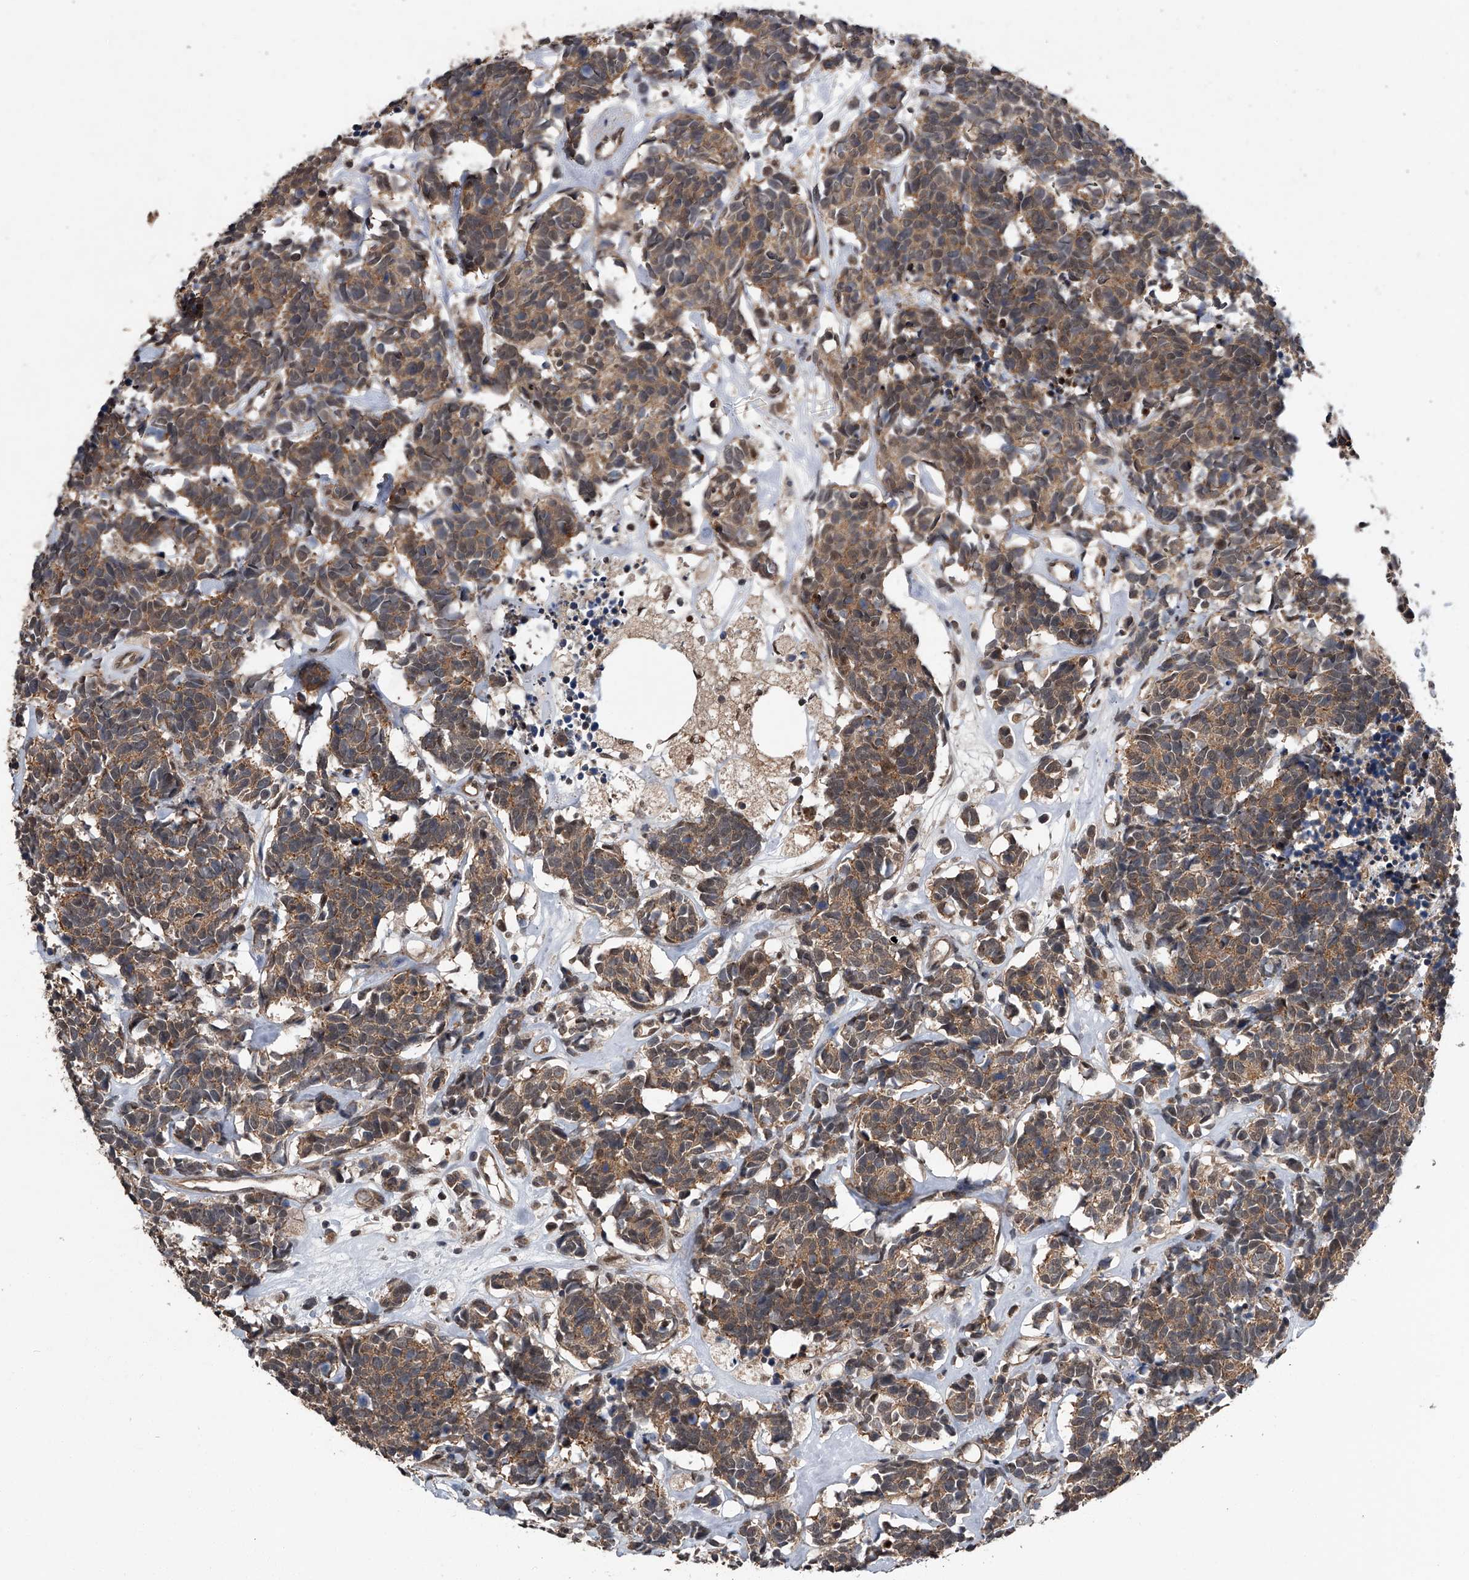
{"staining": {"intensity": "moderate", "quantity": ">75%", "location": "cytoplasmic/membranous"}, "tissue": "carcinoid", "cell_type": "Tumor cells", "image_type": "cancer", "snomed": [{"axis": "morphology", "description": "Carcinoma, NOS"}, {"axis": "morphology", "description": "Carcinoid, malignant, NOS"}, {"axis": "topography", "description": "Urinary bladder"}], "caption": "A micrograph showing moderate cytoplasmic/membranous staining in about >75% of tumor cells in carcinoid, as visualized by brown immunohistochemical staining.", "gene": "SLC12A8", "patient": {"sex": "male", "age": 57}}